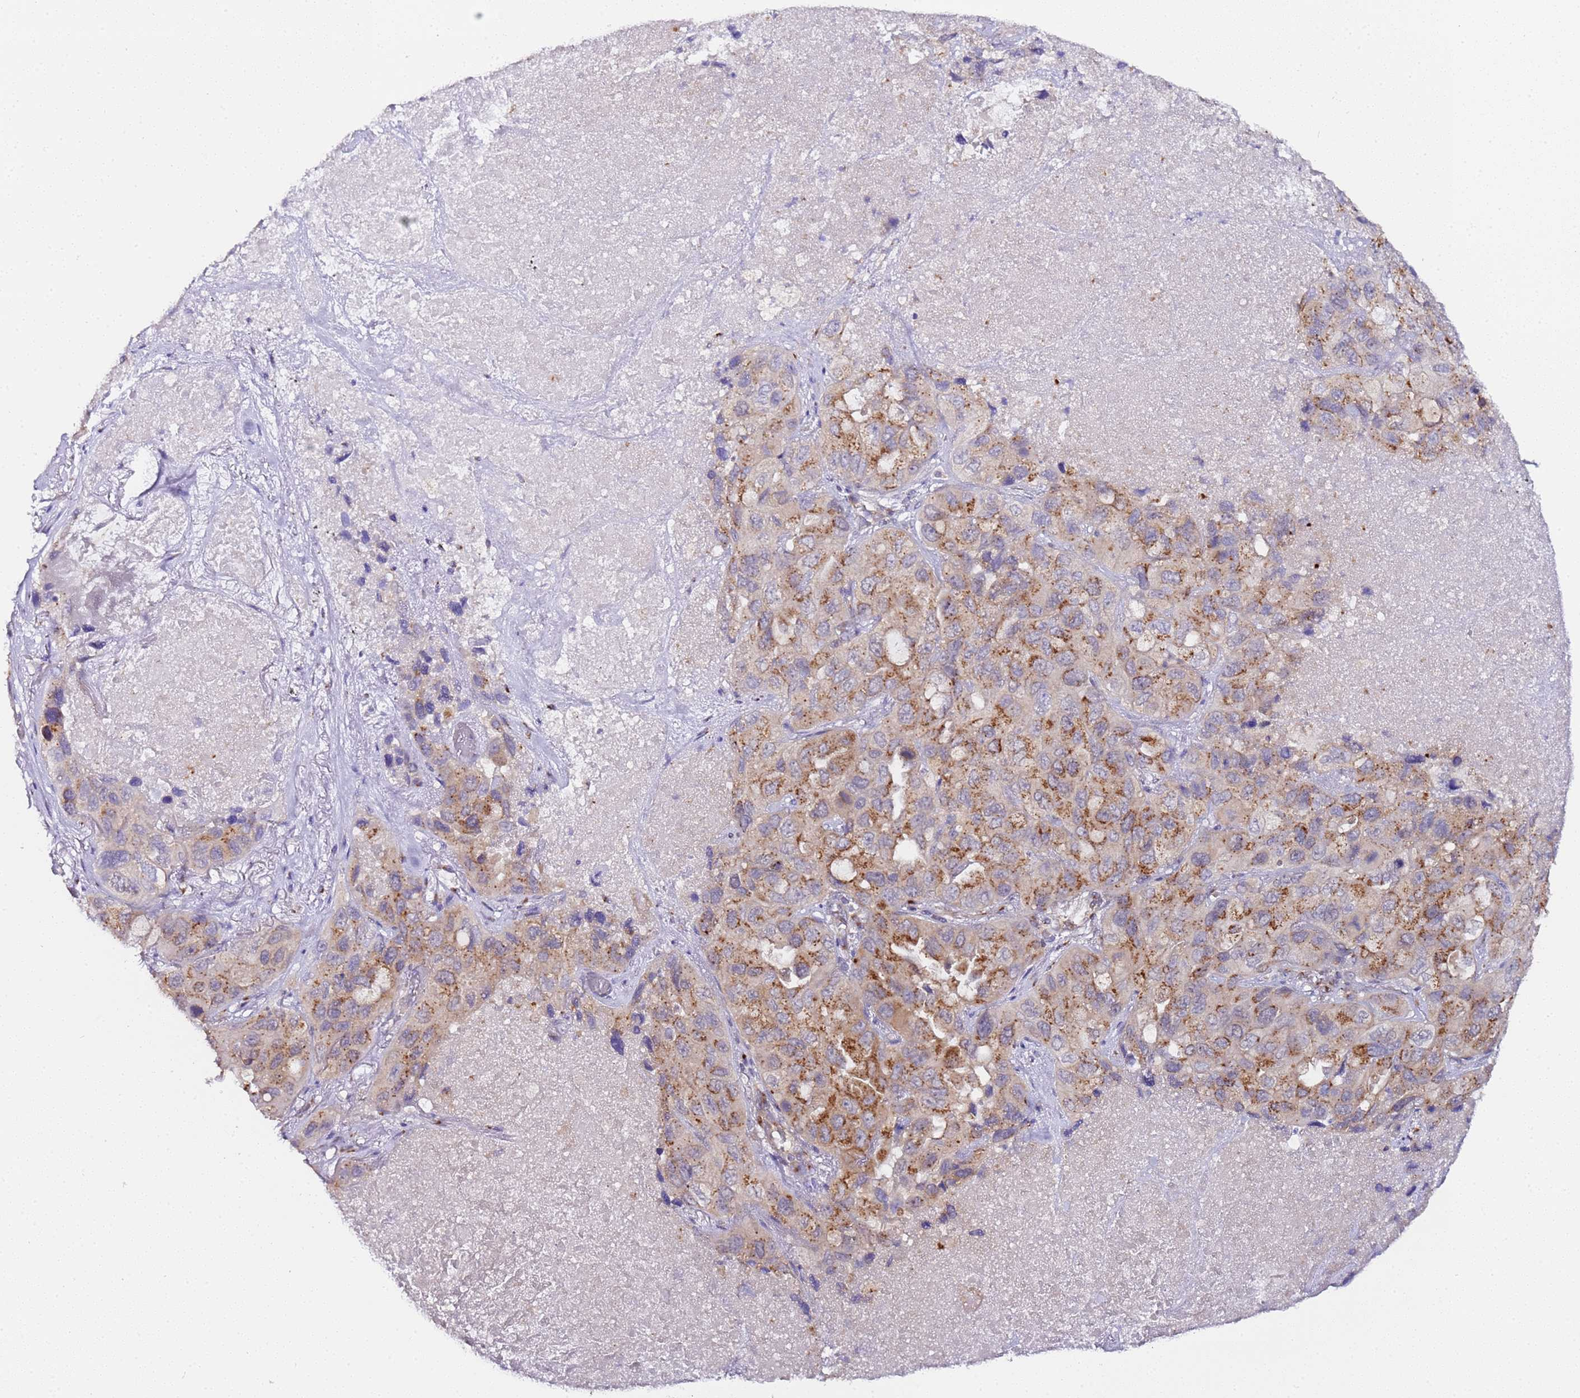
{"staining": {"intensity": "moderate", "quantity": "25%-75%", "location": "cytoplasmic/membranous"}, "tissue": "lung cancer", "cell_type": "Tumor cells", "image_type": "cancer", "snomed": [{"axis": "morphology", "description": "Squamous cell carcinoma, NOS"}, {"axis": "topography", "description": "Lung"}], "caption": "Moderate cytoplasmic/membranous protein staining is identified in about 25%-75% of tumor cells in lung squamous cell carcinoma.", "gene": "MRPL49", "patient": {"sex": "female", "age": 73}}